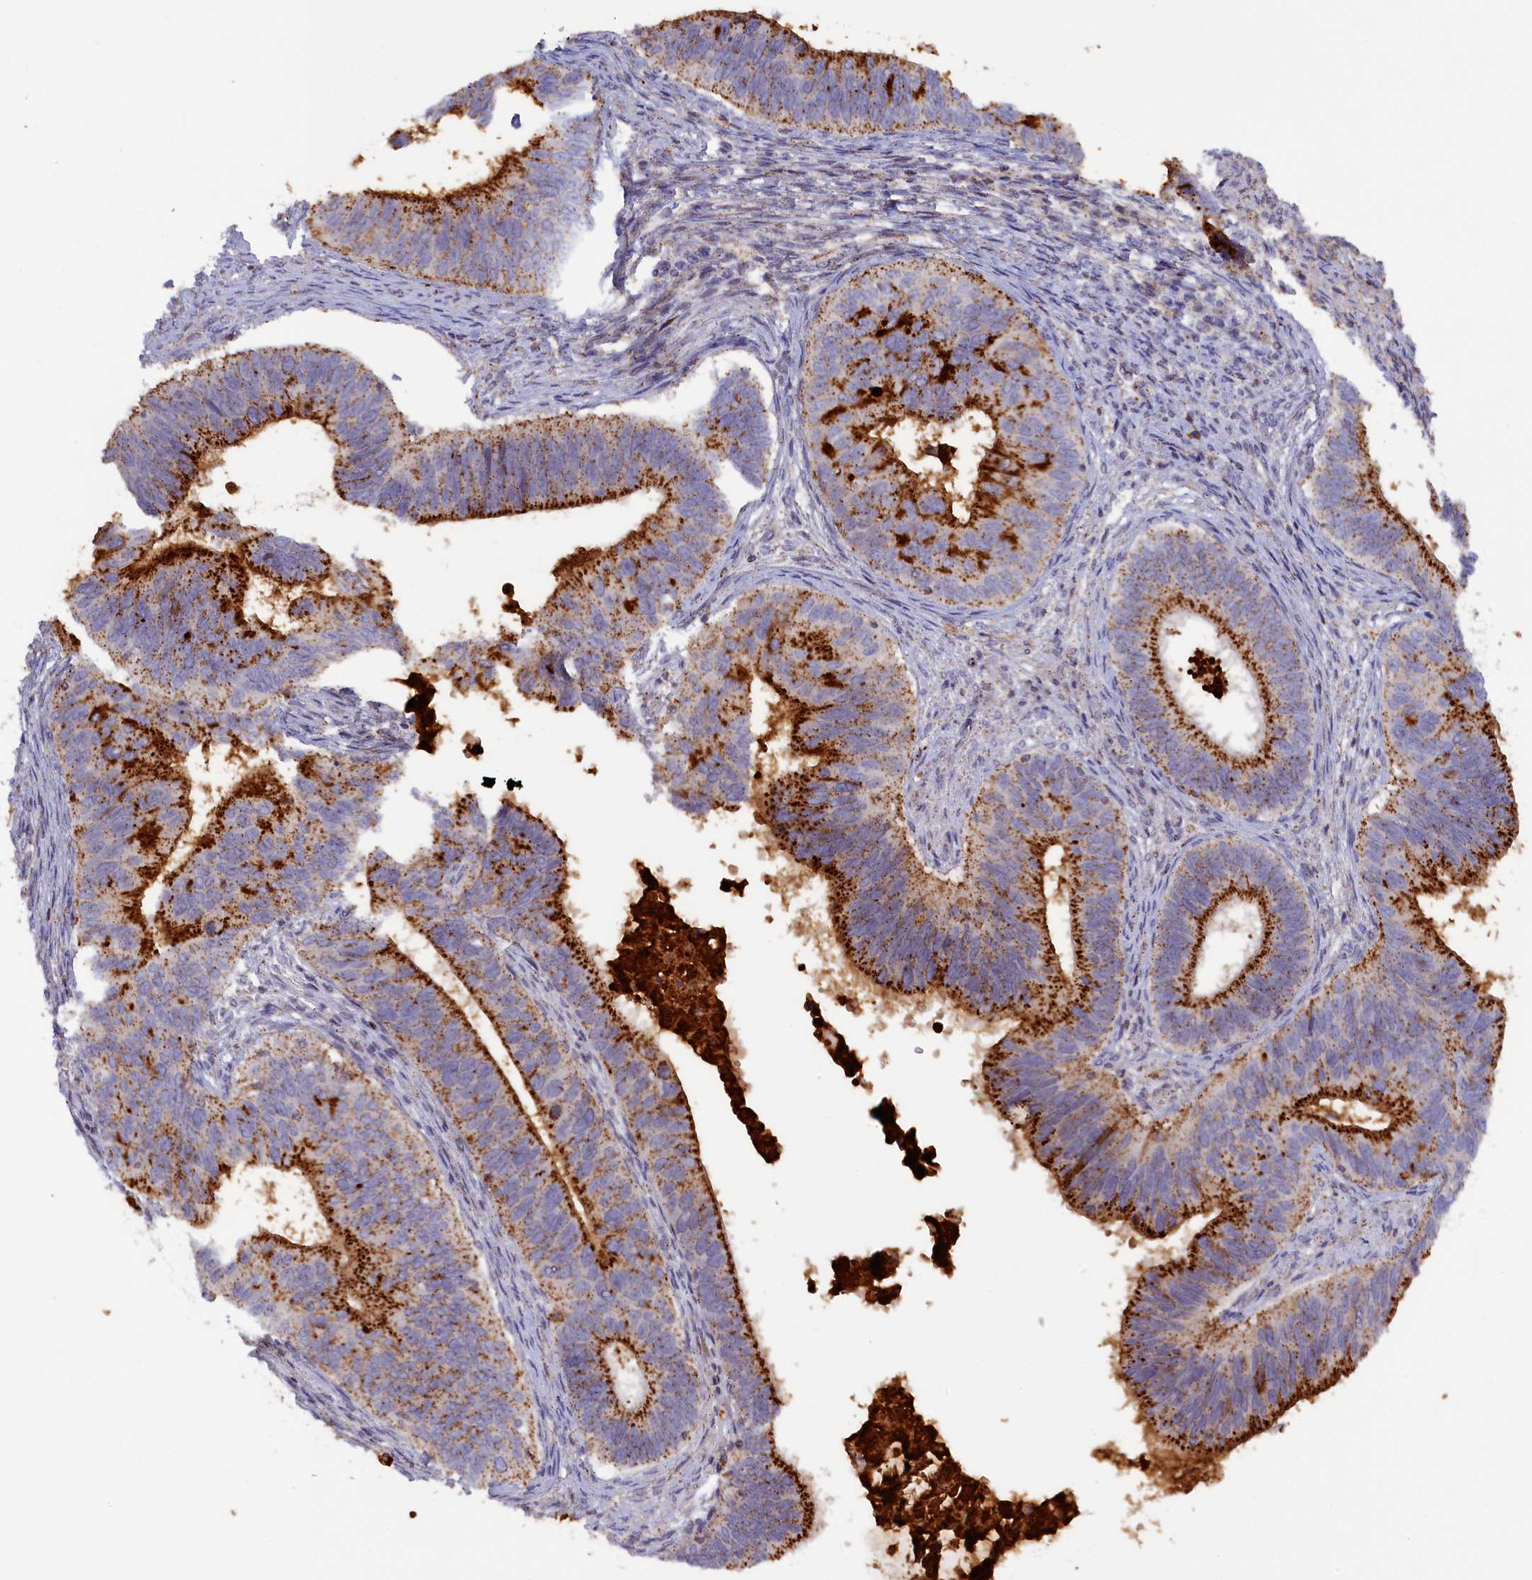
{"staining": {"intensity": "strong", "quantity": ">75%", "location": "cytoplasmic/membranous"}, "tissue": "cervical cancer", "cell_type": "Tumor cells", "image_type": "cancer", "snomed": [{"axis": "morphology", "description": "Adenocarcinoma, NOS"}, {"axis": "topography", "description": "Cervix"}], "caption": "An image showing strong cytoplasmic/membranous positivity in approximately >75% of tumor cells in cervical cancer (adenocarcinoma), as visualized by brown immunohistochemical staining.", "gene": "HYKK", "patient": {"sex": "female", "age": 42}}